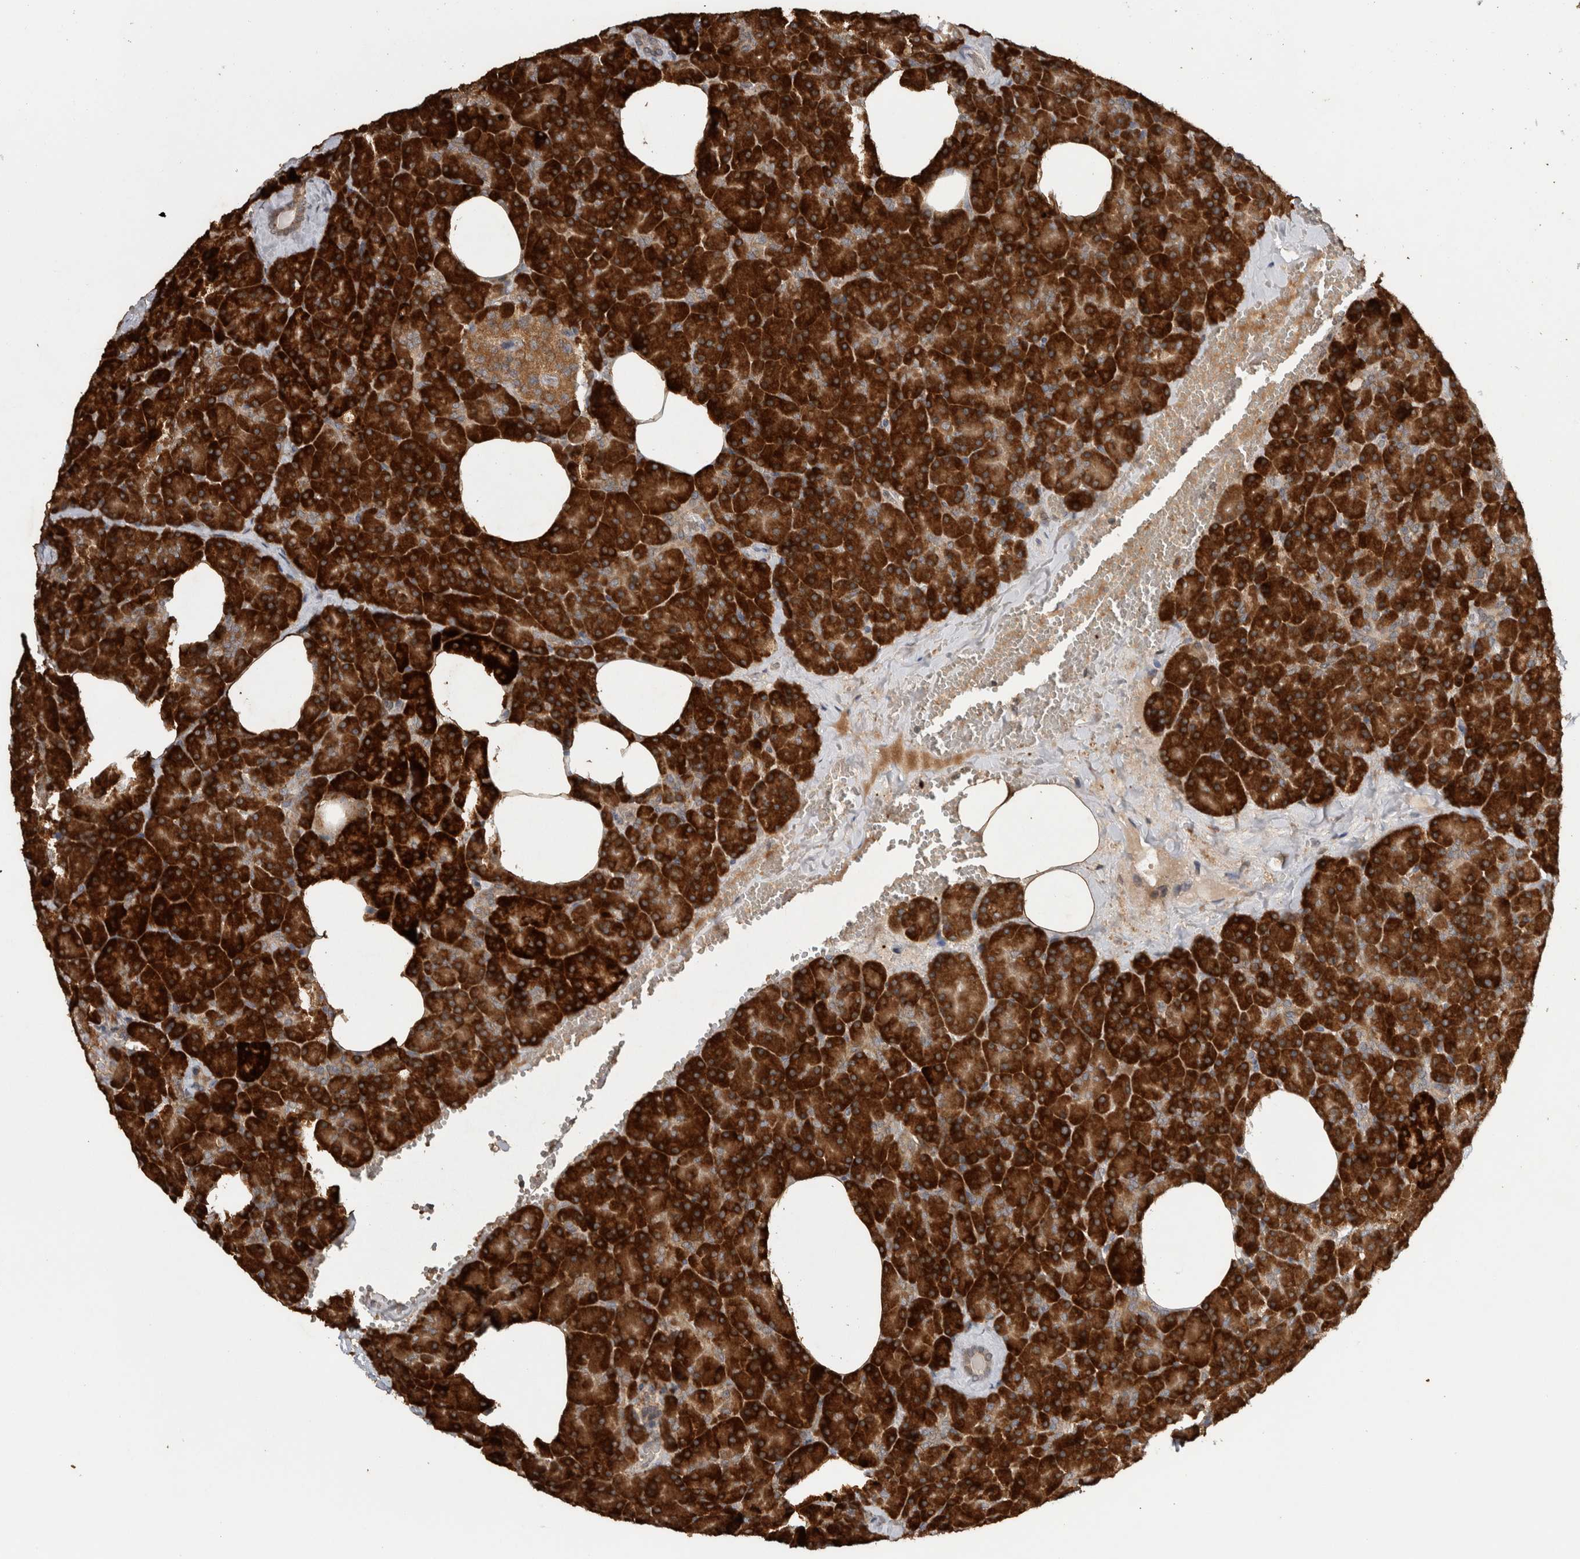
{"staining": {"intensity": "strong", "quantity": ">75%", "location": "cytoplasmic/membranous"}, "tissue": "pancreas", "cell_type": "Exocrine glandular cells", "image_type": "normal", "snomed": [{"axis": "morphology", "description": "Normal tissue, NOS"}, {"axis": "morphology", "description": "Carcinoid, malignant, NOS"}, {"axis": "topography", "description": "Pancreas"}], "caption": "Exocrine glandular cells demonstrate high levels of strong cytoplasmic/membranous expression in about >75% of cells in benign human pancreas.", "gene": "ADGRL3", "patient": {"sex": "female", "age": 35}}